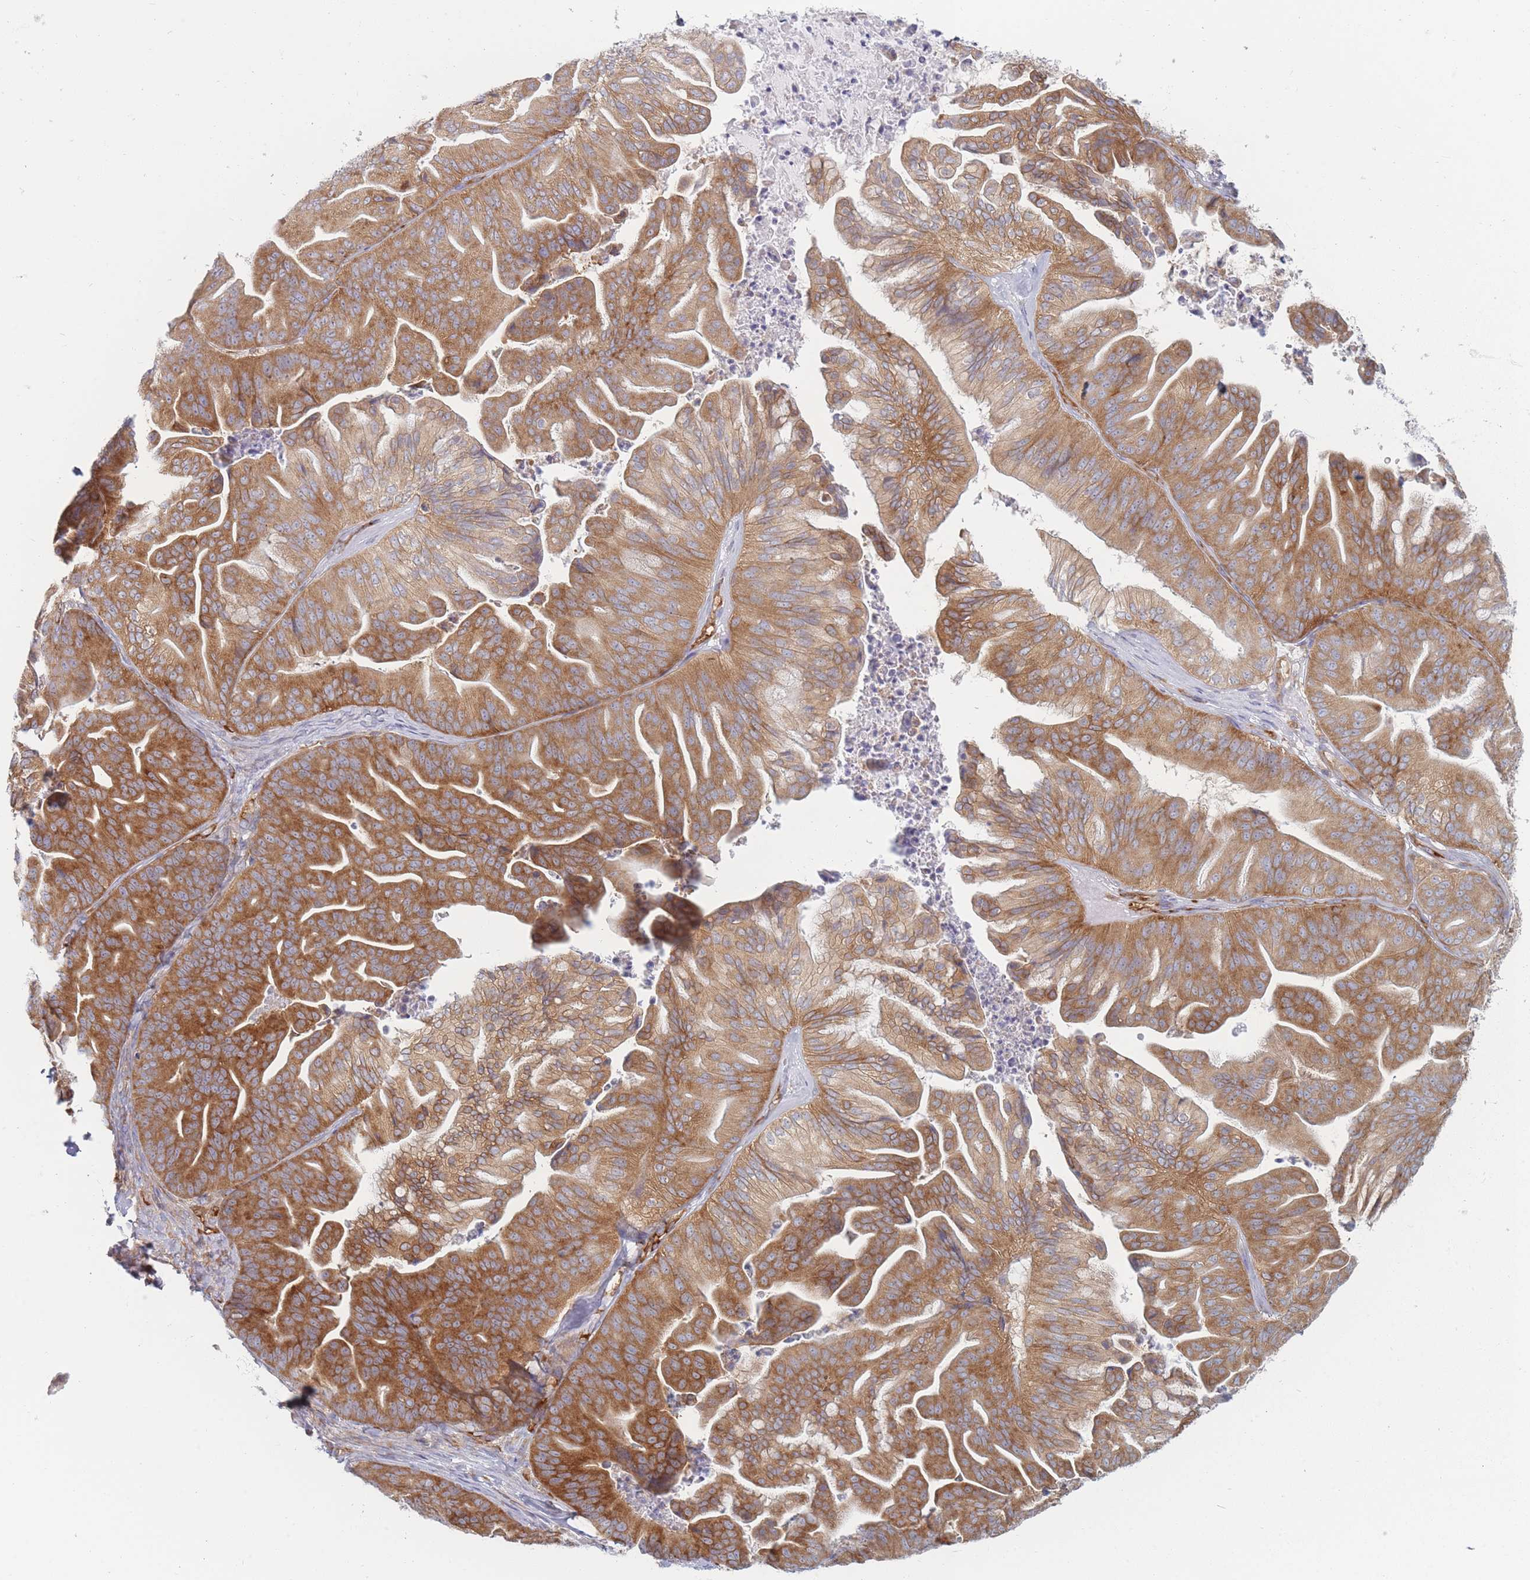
{"staining": {"intensity": "strong", "quantity": ">75%", "location": "cytoplasmic/membranous"}, "tissue": "ovarian cancer", "cell_type": "Tumor cells", "image_type": "cancer", "snomed": [{"axis": "morphology", "description": "Cystadenocarcinoma, mucinous, NOS"}, {"axis": "topography", "description": "Ovary"}], "caption": "IHC of mucinous cystadenocarcinoma (ovarian) shows high levels of strong cytoplasmic/membranous positivity in about >75% of tumor cells.", "gene": "MAP1S", "patient": {"sex": "female", "age": 67}}